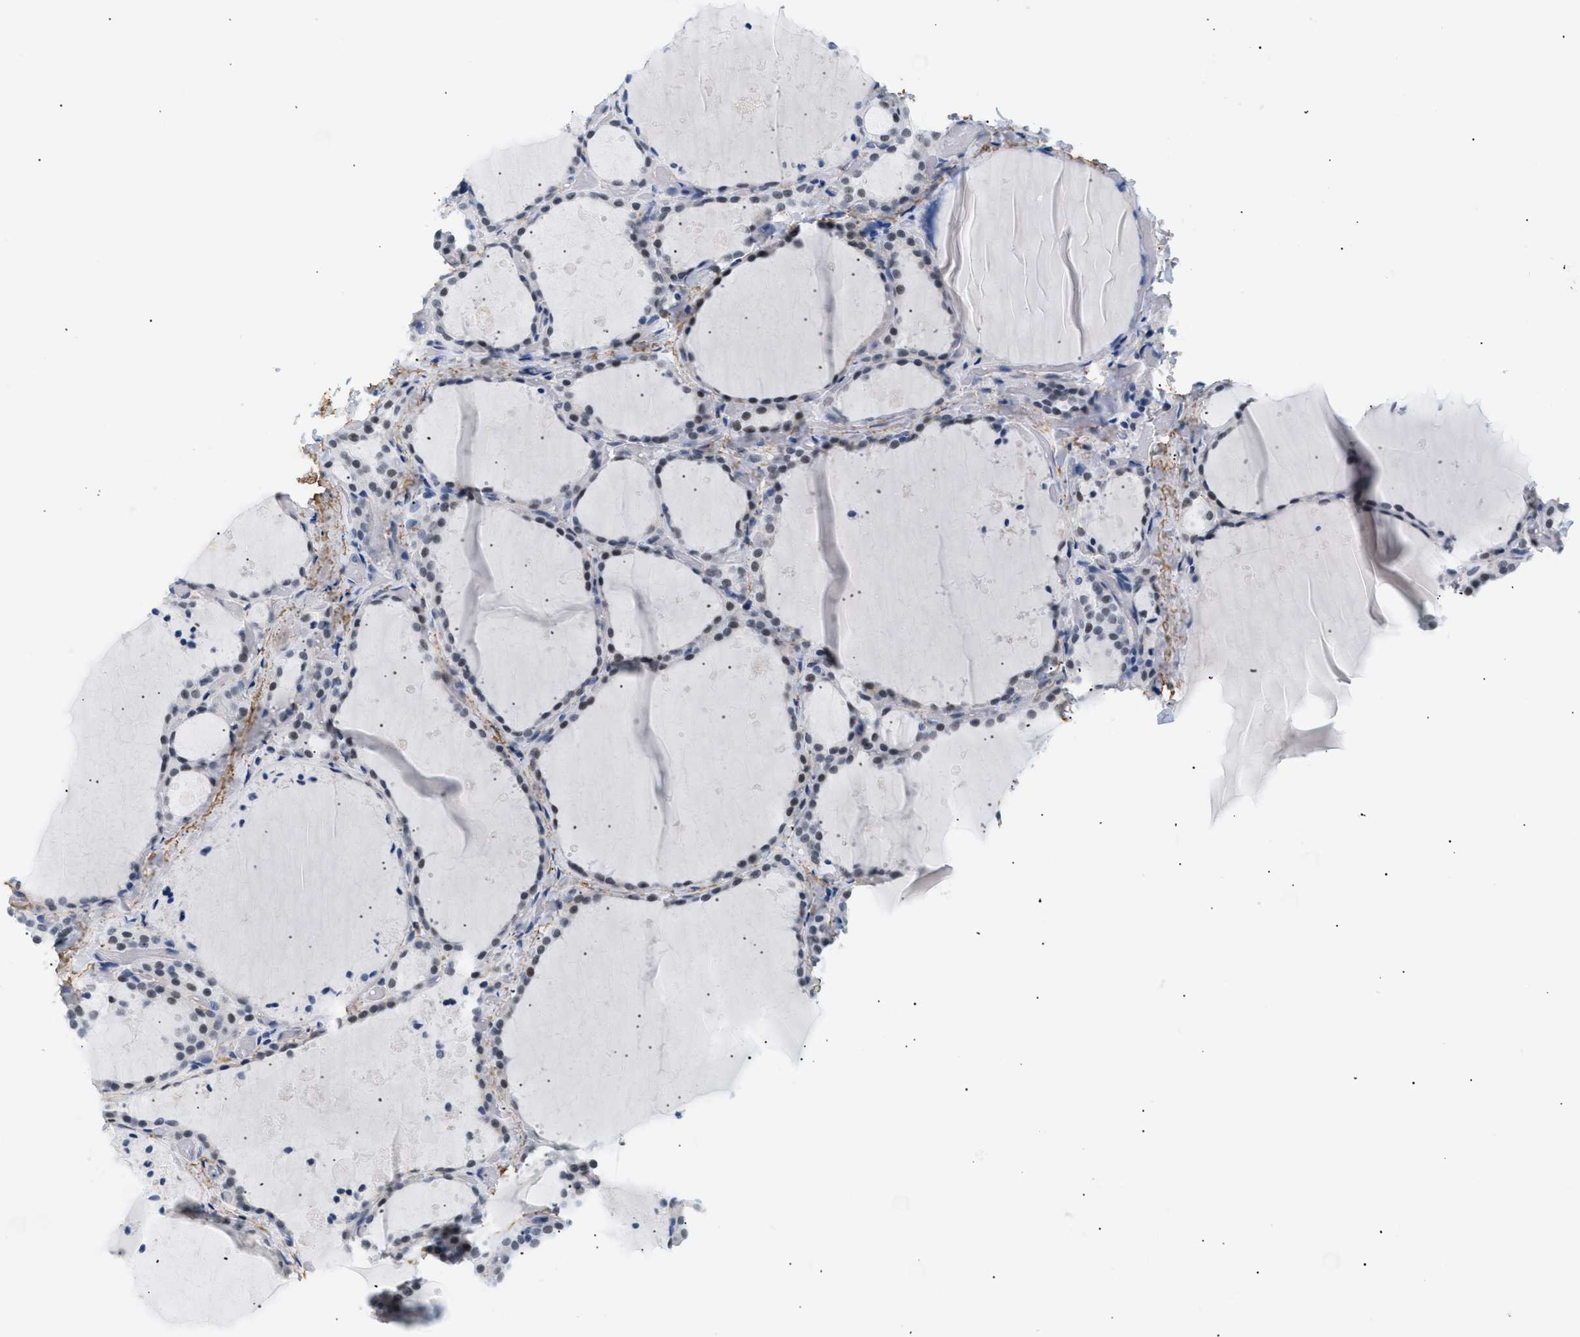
{"staining": {"intensity": "weak", "quantity": "<25%", "location": "nuclear"}, "tissue": "thyroid gland", "cell_type": "Glandular cells", "image_type": "normal", "snomed": [{"axis": "morphology", "description": "Normal tissue, NOS"}, {"axis": "topography", "description": "Thyroid gland"}], "caption": "Immunohistochemical staining of normal human thyroid gland shows no significant expression in glandular cells.", "gene": "ELN", "patient": {"sex": "female", "age": 44}}